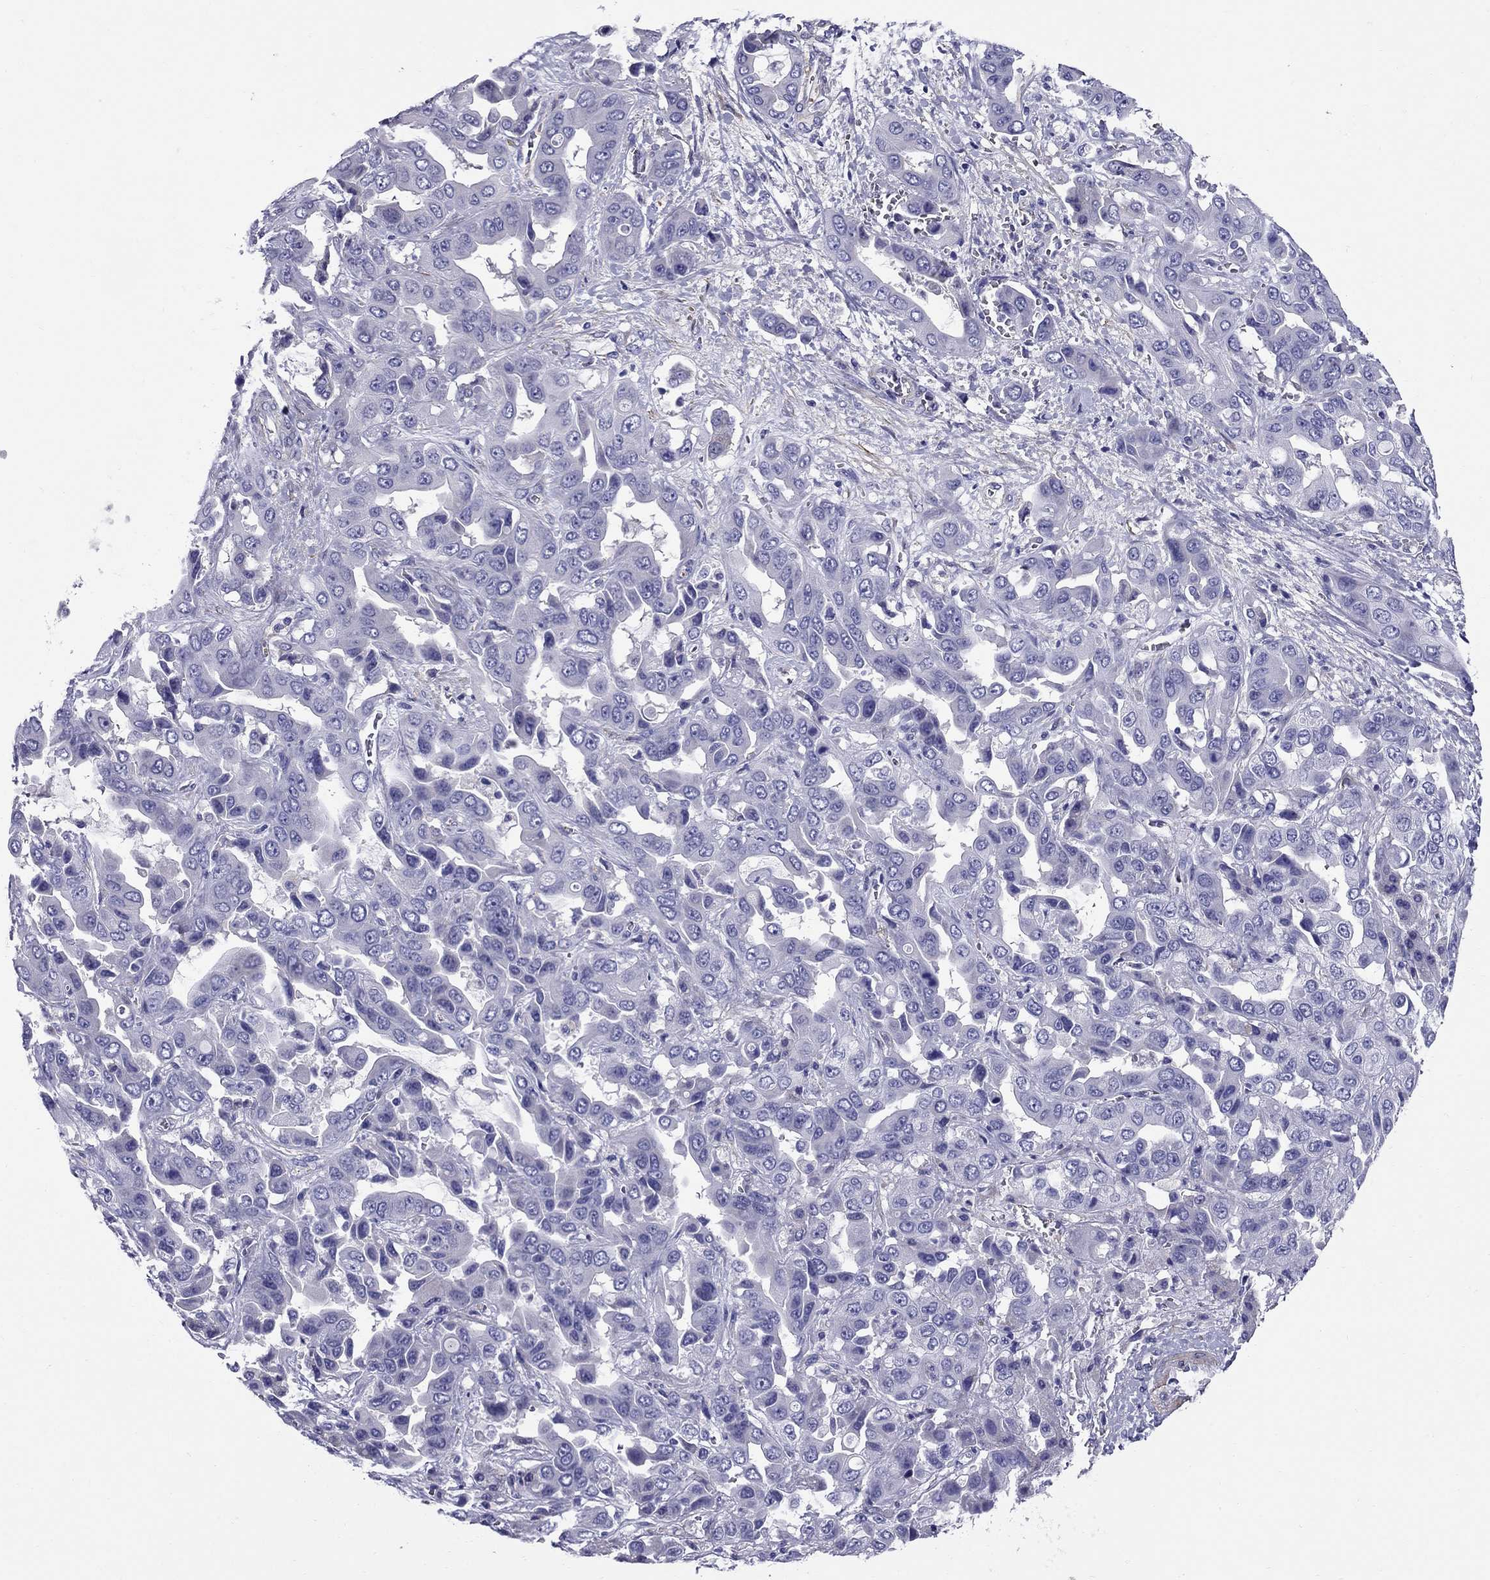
{"staining": {"intensity": "negative", "quantity": "none", "location": "none"}, "tissue": "liver cancer", "cell_type": "Tumor cells", "image_type": "cancer", "snomed": [{"axis": "morphology", "description": "Cholangiocarcinoma"}, {"axis": "topography", "description": "Liver"}], "caption": "Immunohistochemistry (IHC) of liver cancer (cholangiocarcinoma) displays no positivity in tumor cells. Brightfield microscopy of IHC stained with DAB (brown) and hematoxylin (blue), captured at high magnification.", "gene": "GPR50", "patient": {"sex": "female", "age": 52}}